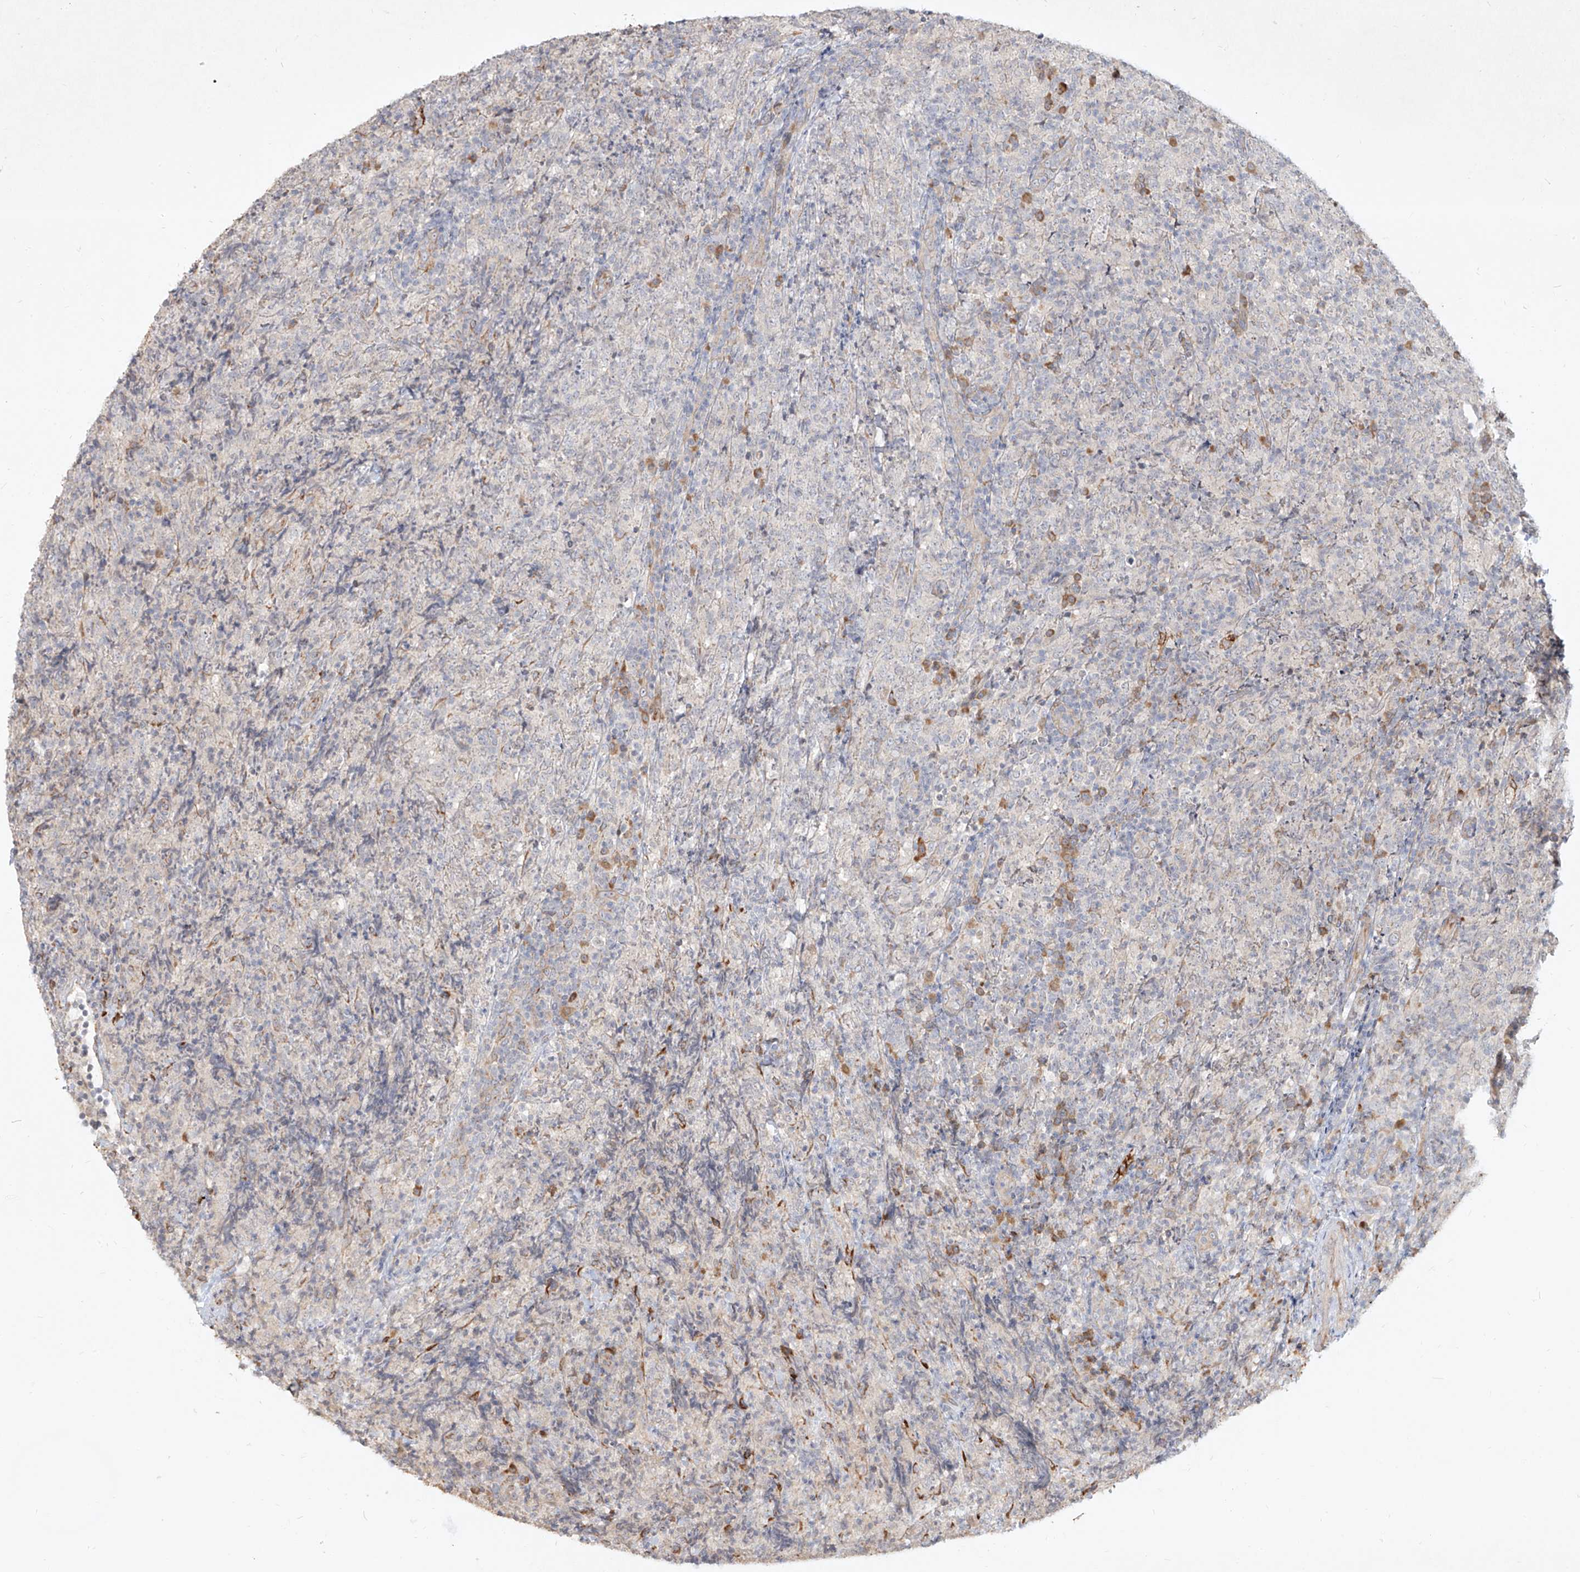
{"staining": {"intensity": "negative", "quantity": "none", "location": "none"}, "tissue": "lymphoma", "cell_type": "Tumor cells", "image_type": "cancer", "snomed": [{"axis": "morphology", "description": "Malignant lymphoma, non-Hodgkin's type, High grade"}, {"axis": "topography", "description": "Tonsil"}], "caption": "There is no significant staining in tumor cells of lymphoma.", "gene": "CD209", "patient": {"sex": "female", "age": 36}}